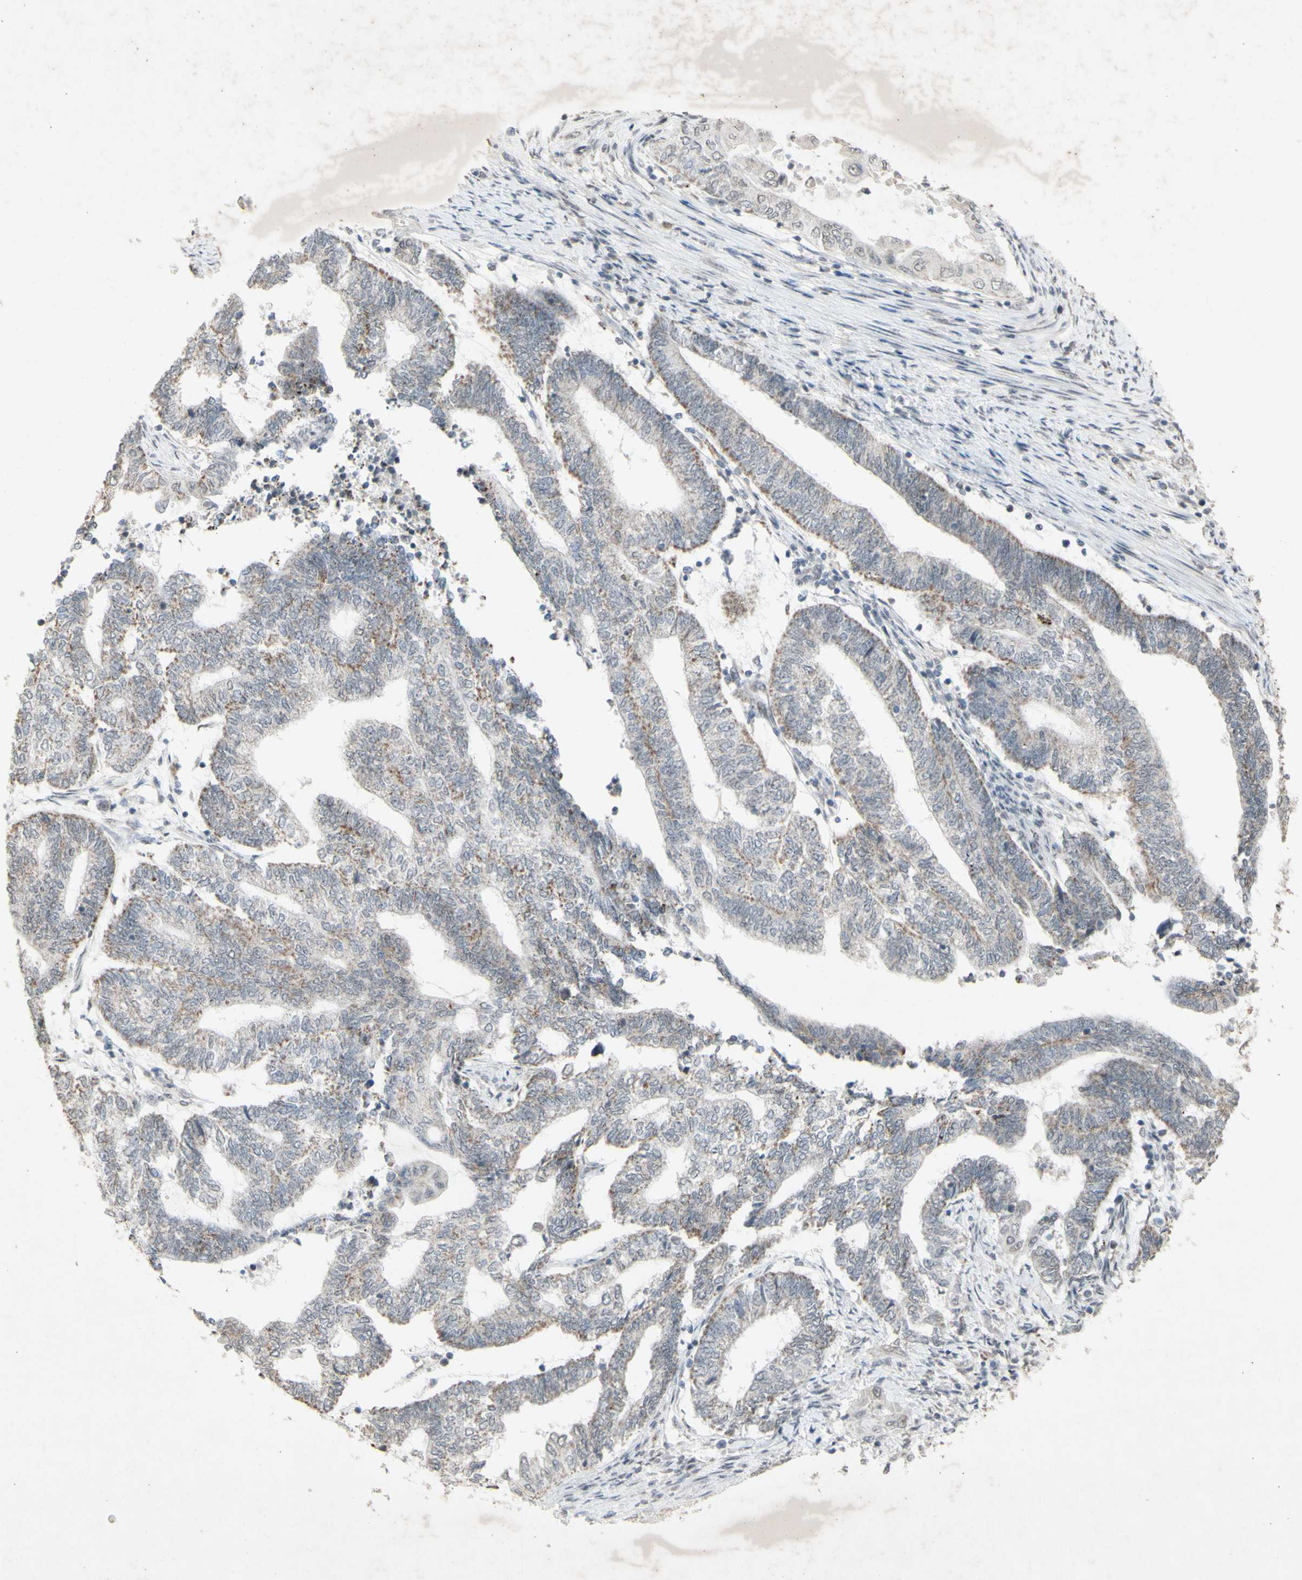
{"staining": {"intensity": "weak", "quantity": "<25%", "location": "cytoplasmic/membranous"}, "tissue": "endometrial cancer", "cell_type": "Tumor cells", "image_type": "cancer", "snomed": [{"axis": "morphology", "description": "Adenocarcinoma, NOS"}, {"axis": "topography", "description": "Uterus"}, {"axis": "topography", "description": "Endometrium"}], "caption": "High magnification brightfield microscopy of adenocarcinoma (endometrial) stained with DAB (3,3'-diaminobenzidine) (brown) and counterstained with hematoxylin (blue): tumor cells show no significant expression.", "gene": "CENPB", "patient": {"sex": "female", "age": 70}}